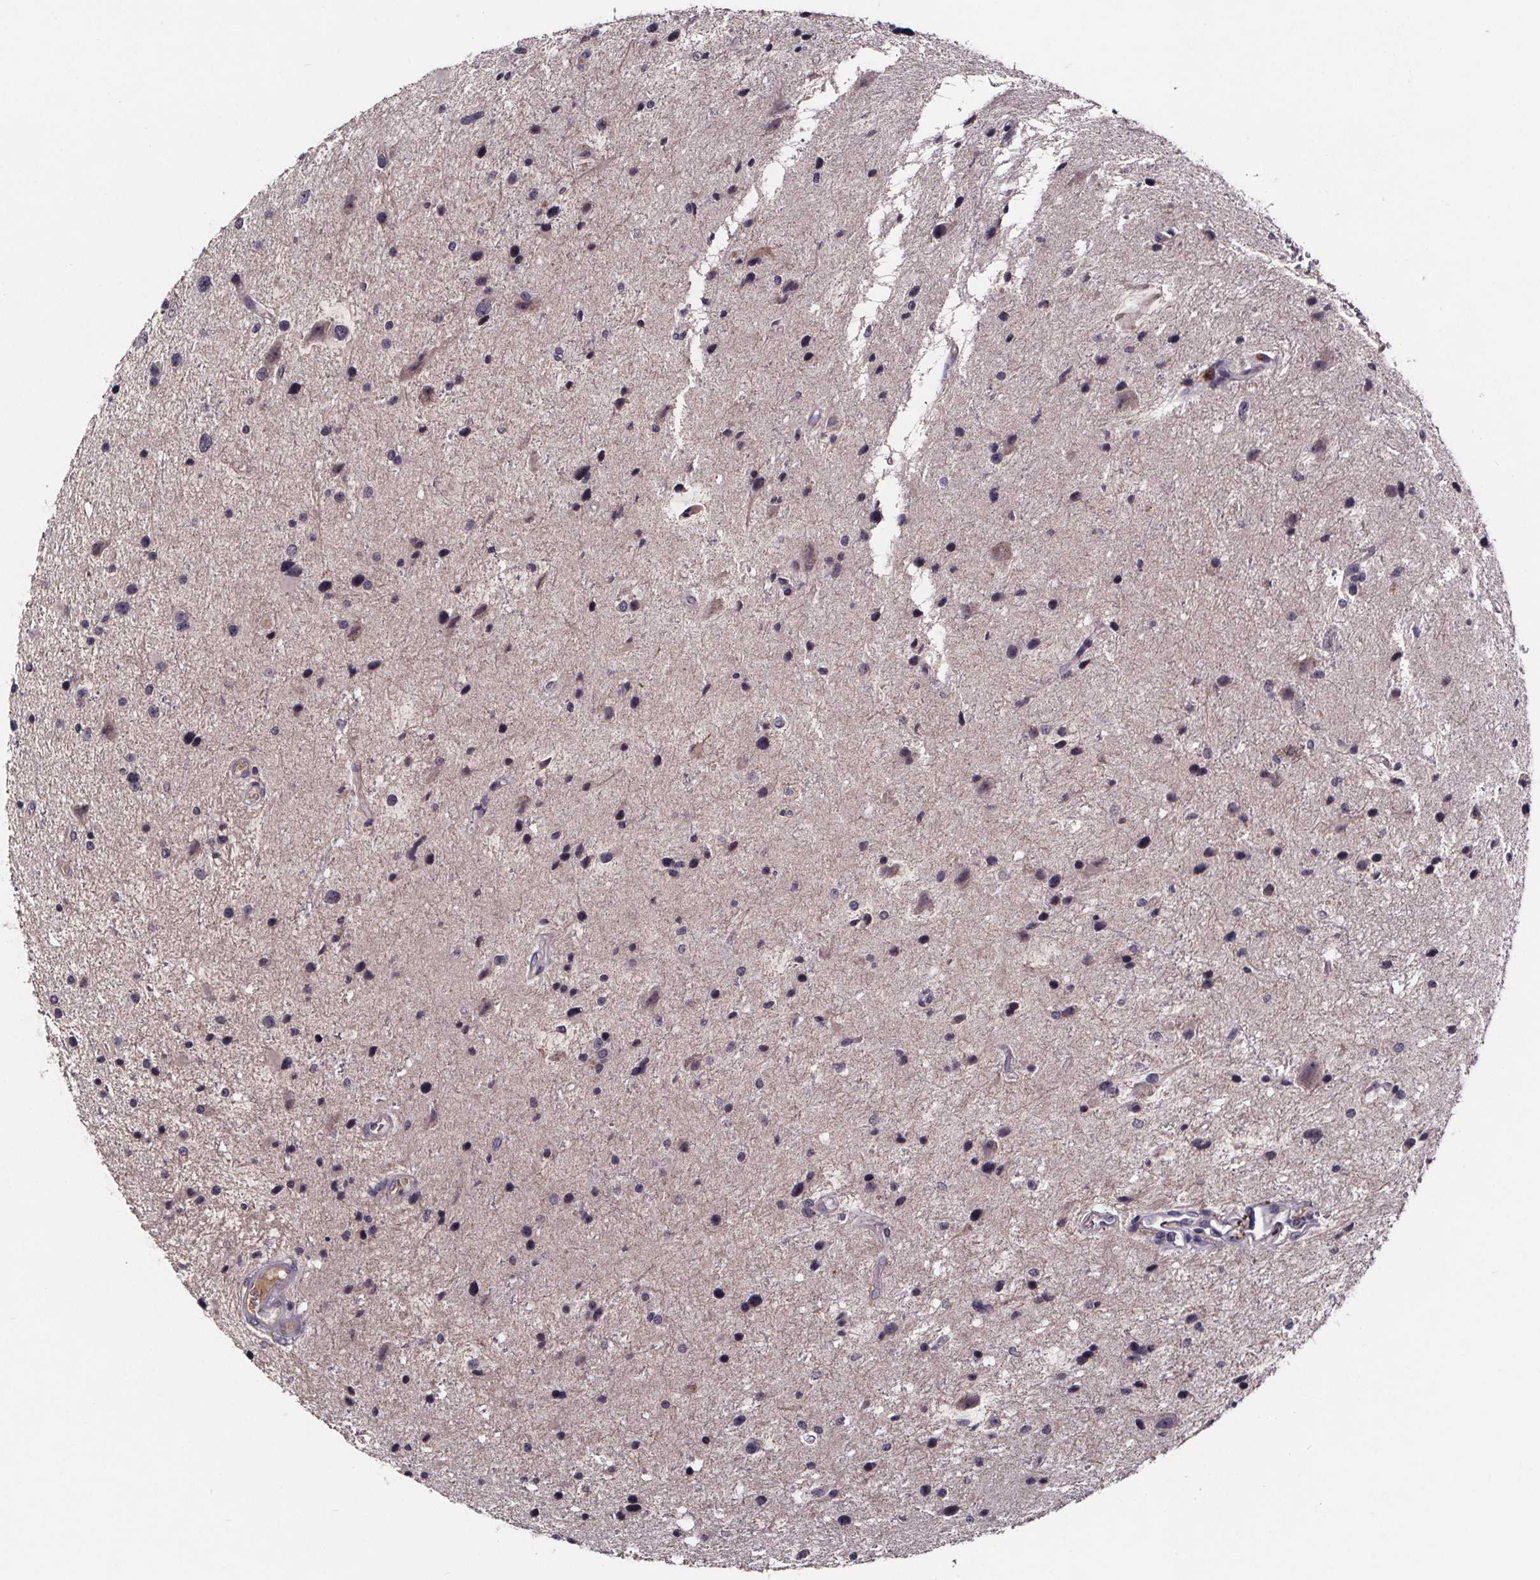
{"staining": {"intensity": "negative", "quantity": "none", "location": "none"}, "tissue": "glioma", "cell_type": "Tumor cells", "image_type": "cancer", "snomed": [{"axis": "morphology", "description": "Glioma, malignant, Low grade"}, {"axis": "topography", "description": "Brain"}], "caption": "High power microscopy micrograph of an IHC photomicrograph of glioma, revealing no significant staining in tumor cells.", "gene": "NPHP4", "patient": {"sex": "female", "age": 32}}